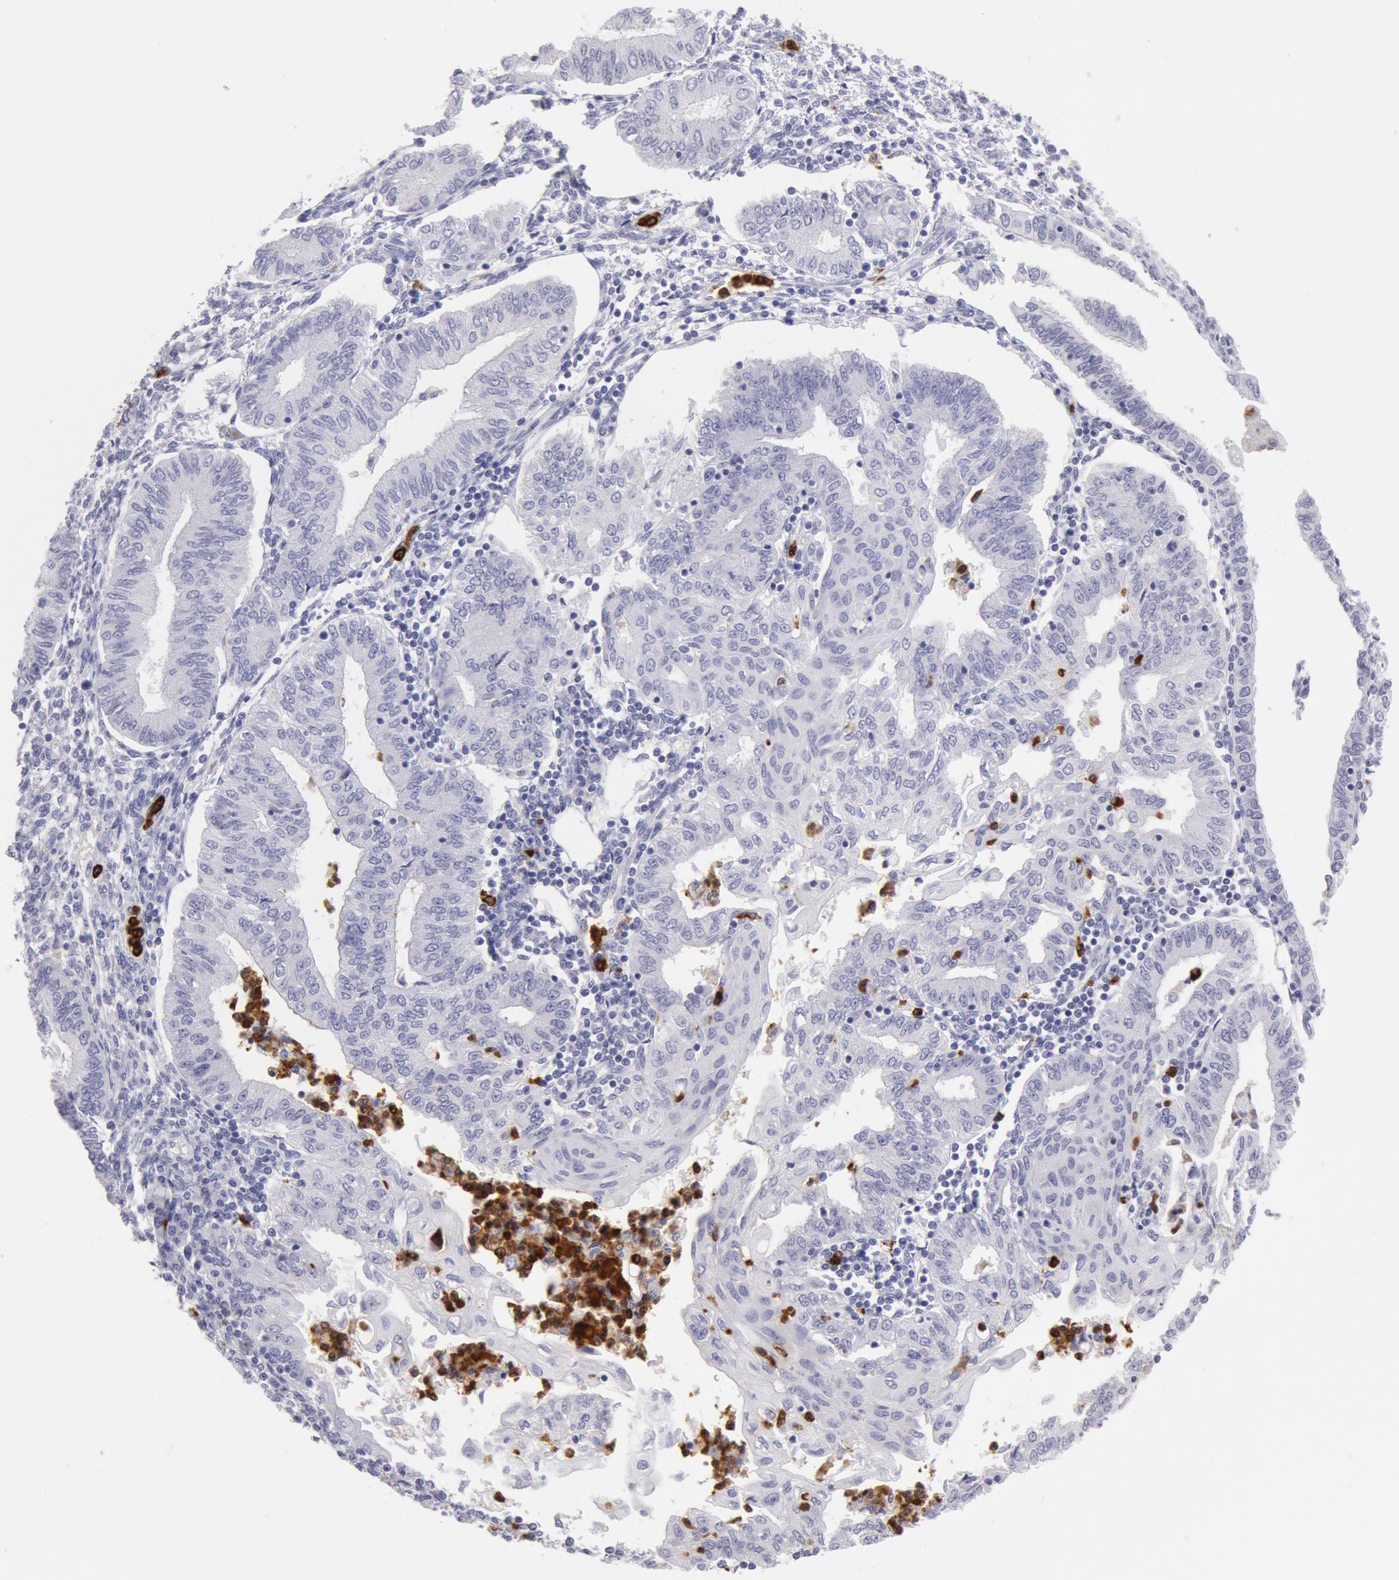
{"staining": {"intensity": "negative", "quantity": "none", "location": "none"}, "tissue": "endometrial cancer", "cell_type": "Tumor cells", "image_type": "cancer", "snomed": [{"axis": "morphology", "description": "Adenocarcinoma, NOS"}, {"axis": "topography", "description": "Endometrium"}], "caption": "Histopathology image shows no significant protein staining in tumor cells of endometrial cancer (adenocarcinoma).", "gene": "FCN1", "patient": {"sex": "female", "age": 51}}